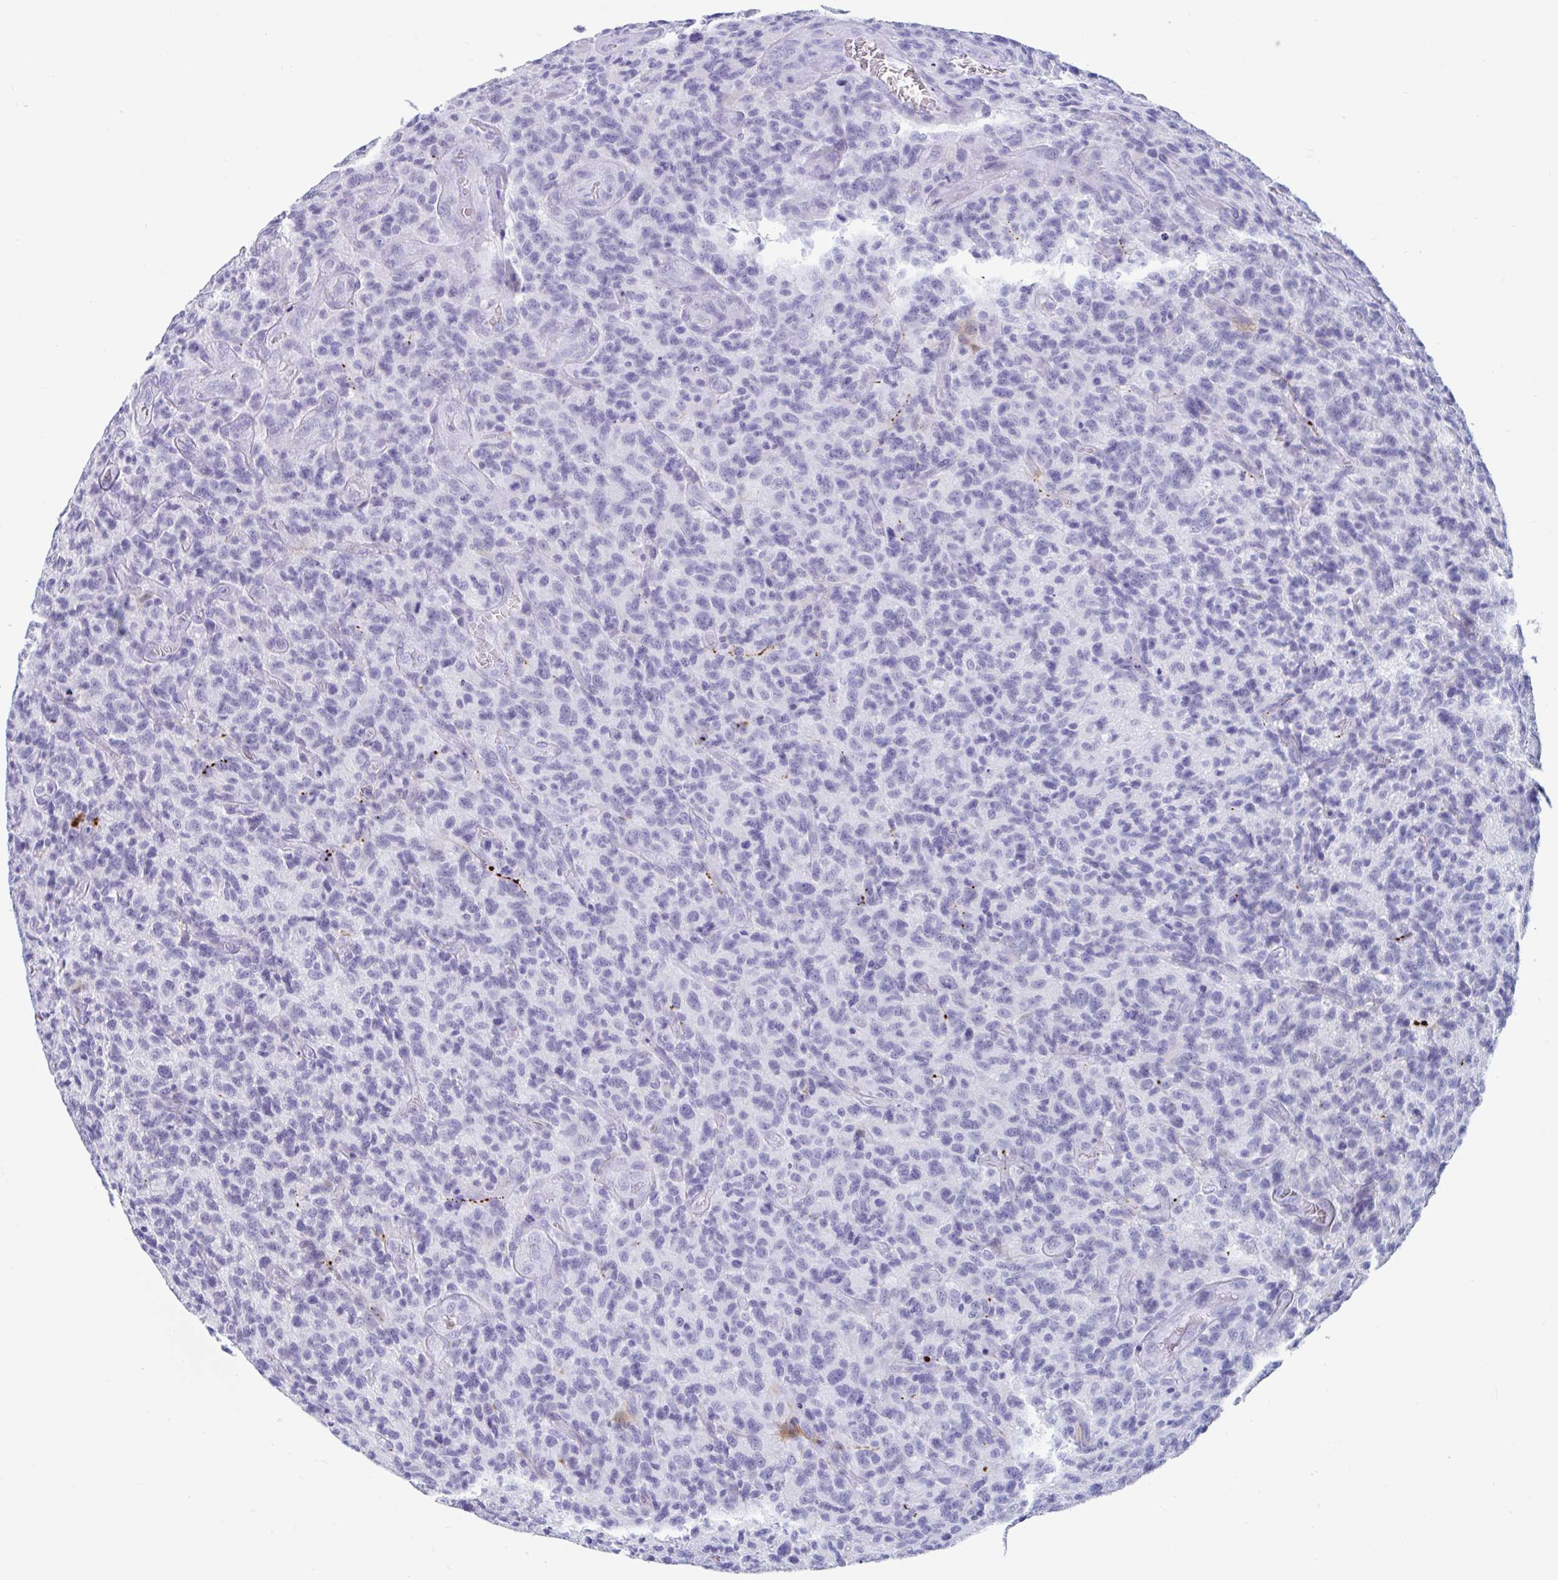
{"staining": {"intensity": "negative", "quantity": "none", "location": "none"}, "tissue": "glioma", "cell_type": "Tumor cells", "image_type": "cancer", "snomed": [{"axis": "morphology", "description": "Glioma, malignant, High grade"}, {"axis": "topography", "description": "Brain"}], "caption": "High magnification brightfield microscopy of malignant glioma (high-grade) stained with DAB (3,3'-diaminobenzidine) (brown) and counterstained with hematoxylin (blue): tumor cells show no significant expression.", "gene": "GKN2", "patient": {"sex": "male", "age": 76}}